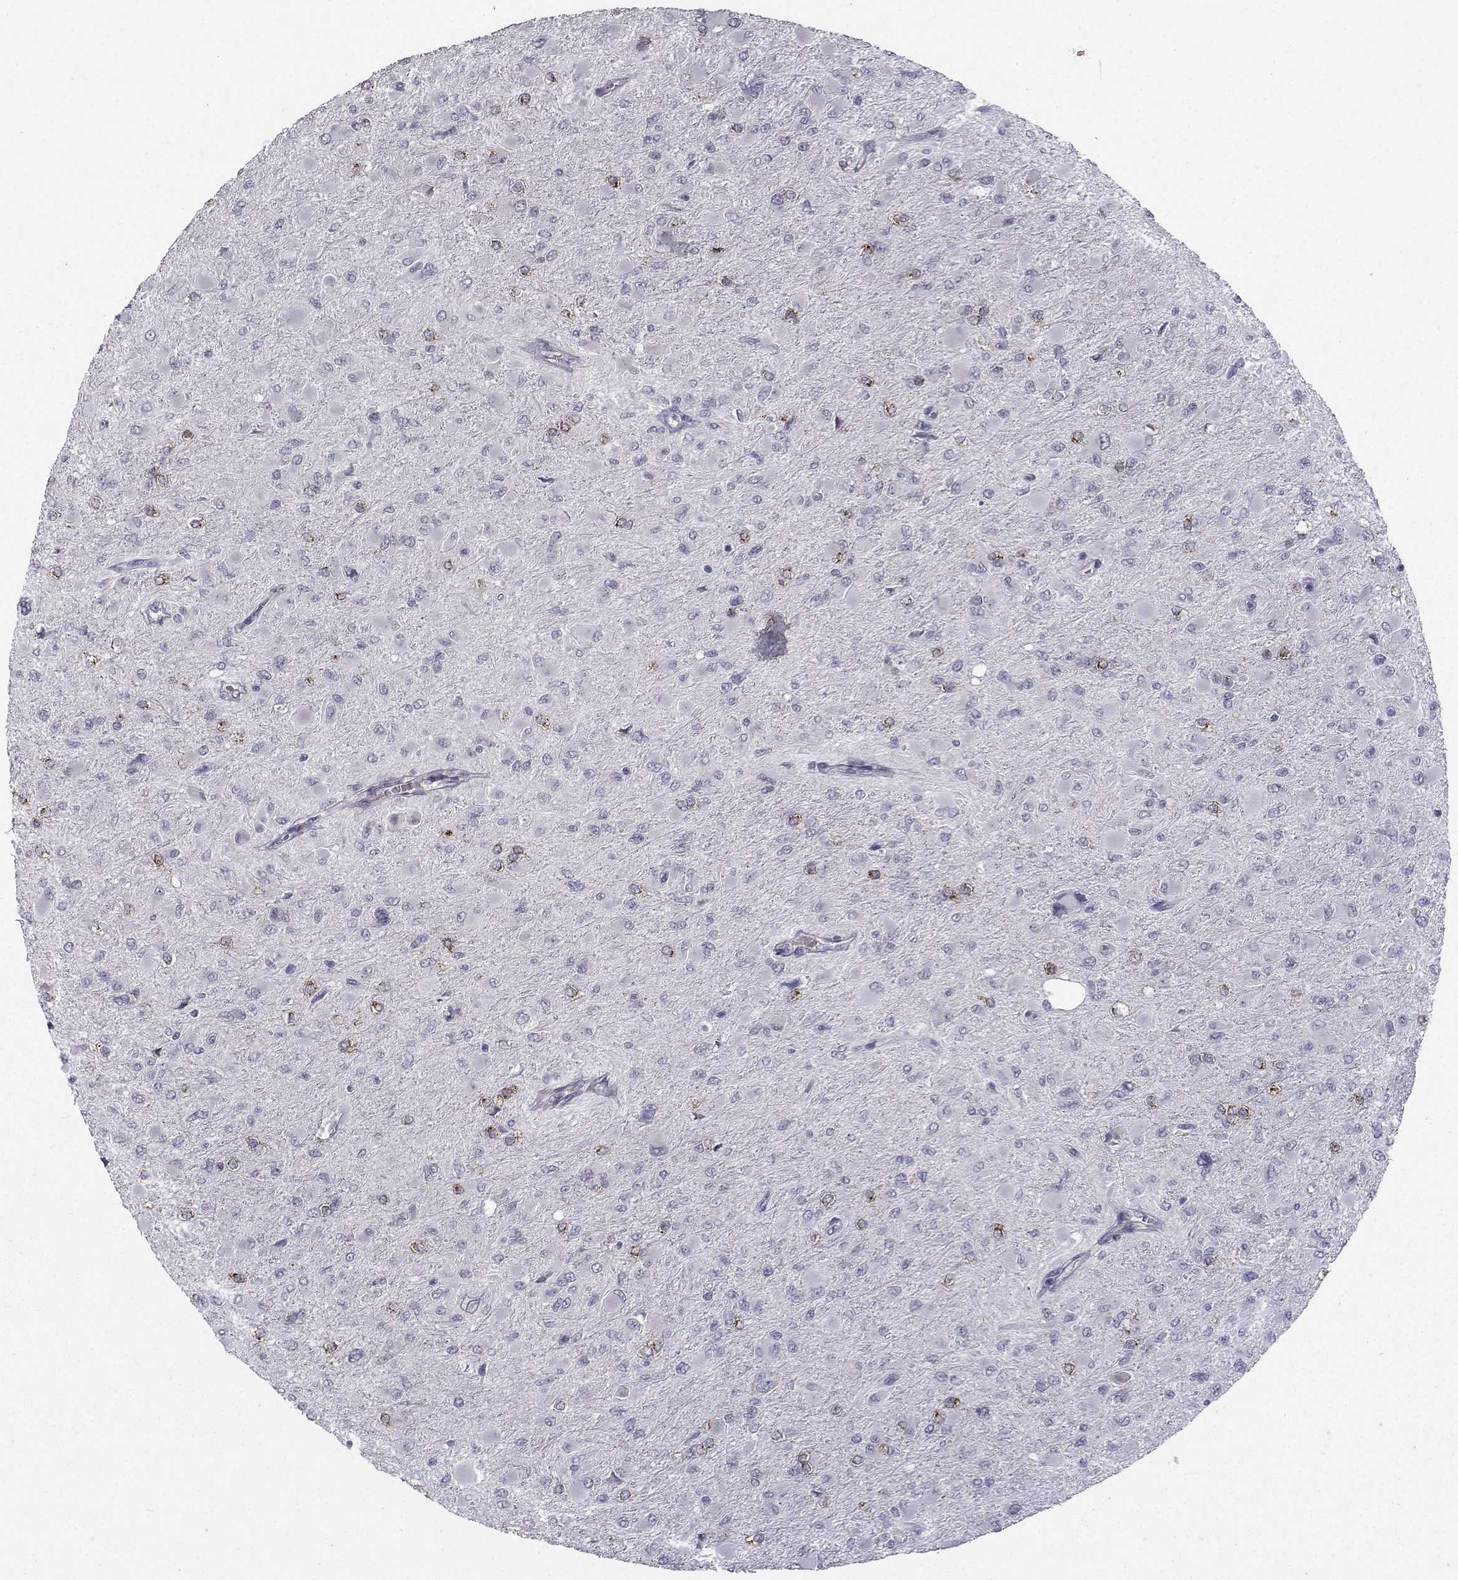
{"staining": {"intensity": "moderate", "quantity": "<25%", "location": "cytoplasmic/membranous"}, "tissue": "glioma", "cell_type": "Tumor cells", "image_type": "cancer", "snomed": [{"axis": "morphology", "description": "Glioma, malignant, High grade"}, {"axis": "topography", "description": "Cerebral cortex"}], "caption": "High-grade glioma (malignant) stained for a protein demonstrates moderate cytoplasmic/membranous positivity in tumor cells.", "gene": "OPRD1", "patient": {"sex": "female", "age": 36}}